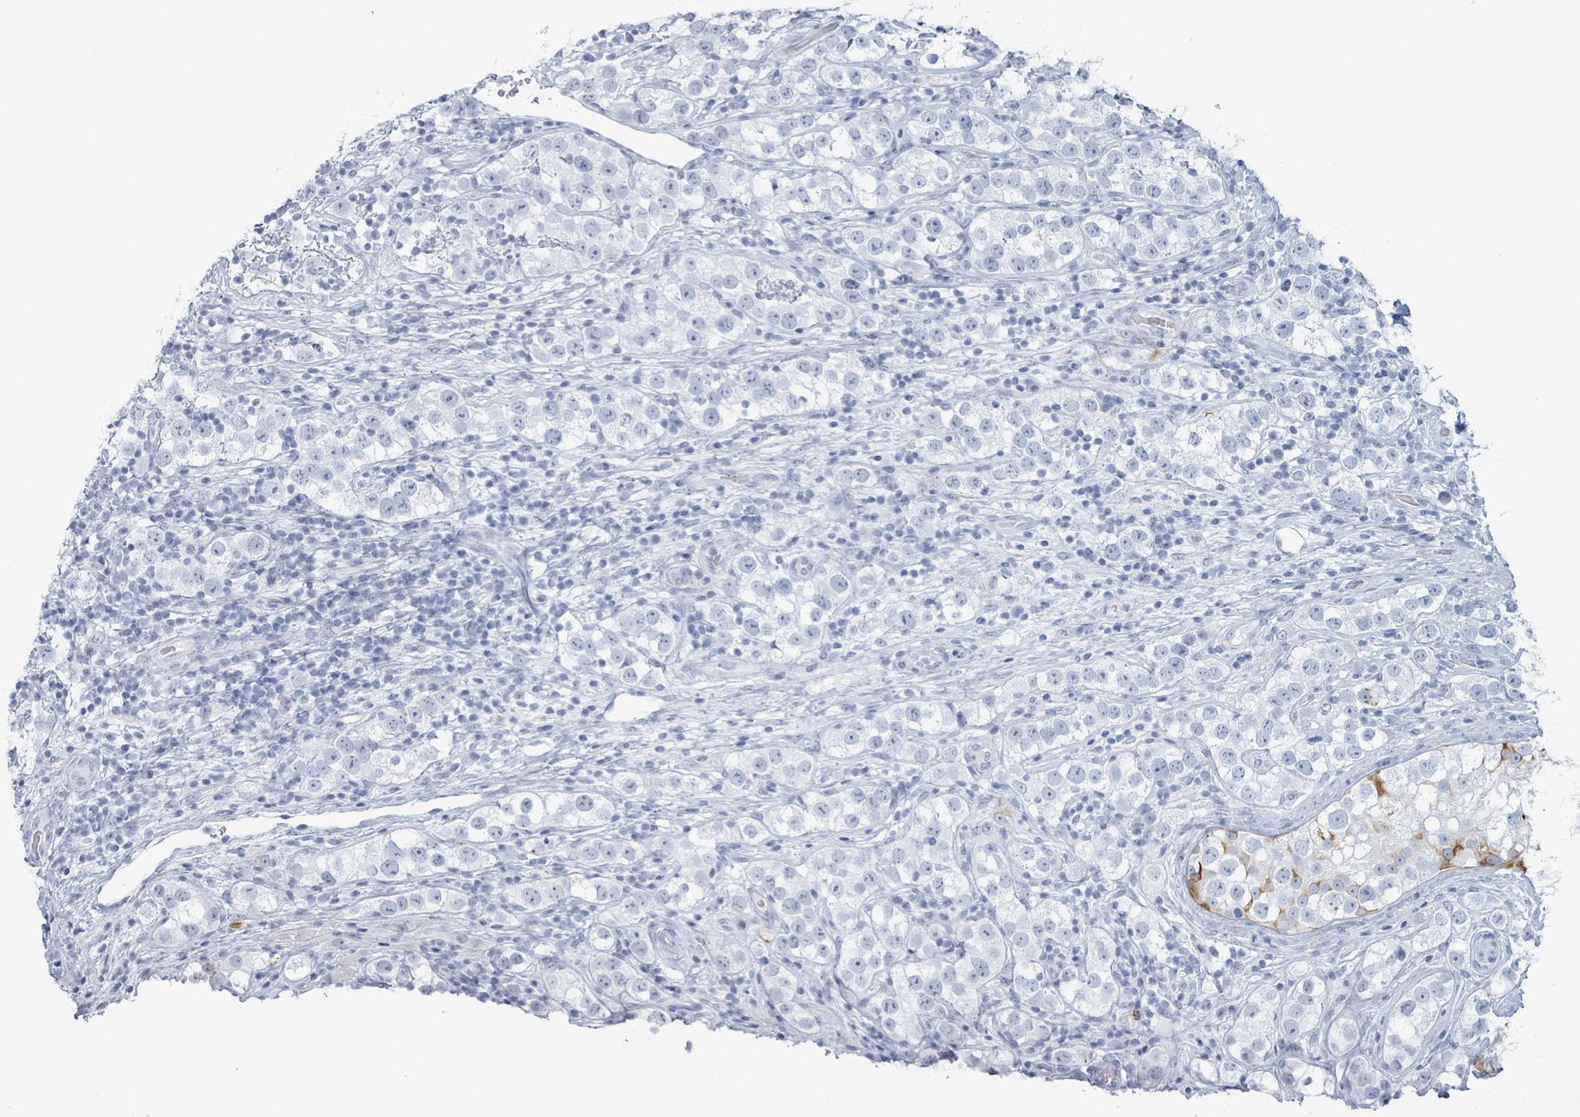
{"staining": {"intensity": "negative", "quantity": "none", "location": "none"}, "tissue": "testis cancer", "cell_type": "Tumor cells", "image_type": "cancer", "snomed": [{"axis": "morphology", "description": "Seminoma, NOS"}, {"axis": "topography", "description": "Testis"}], "caption": "High power microscopy photomicrograph of an immunohistochemistry (IHC) image of testis seminoma, revealing no significant staining in tumor cells.", "gene": "KRT8", "patient": {"sex": "male", "age": 28}}